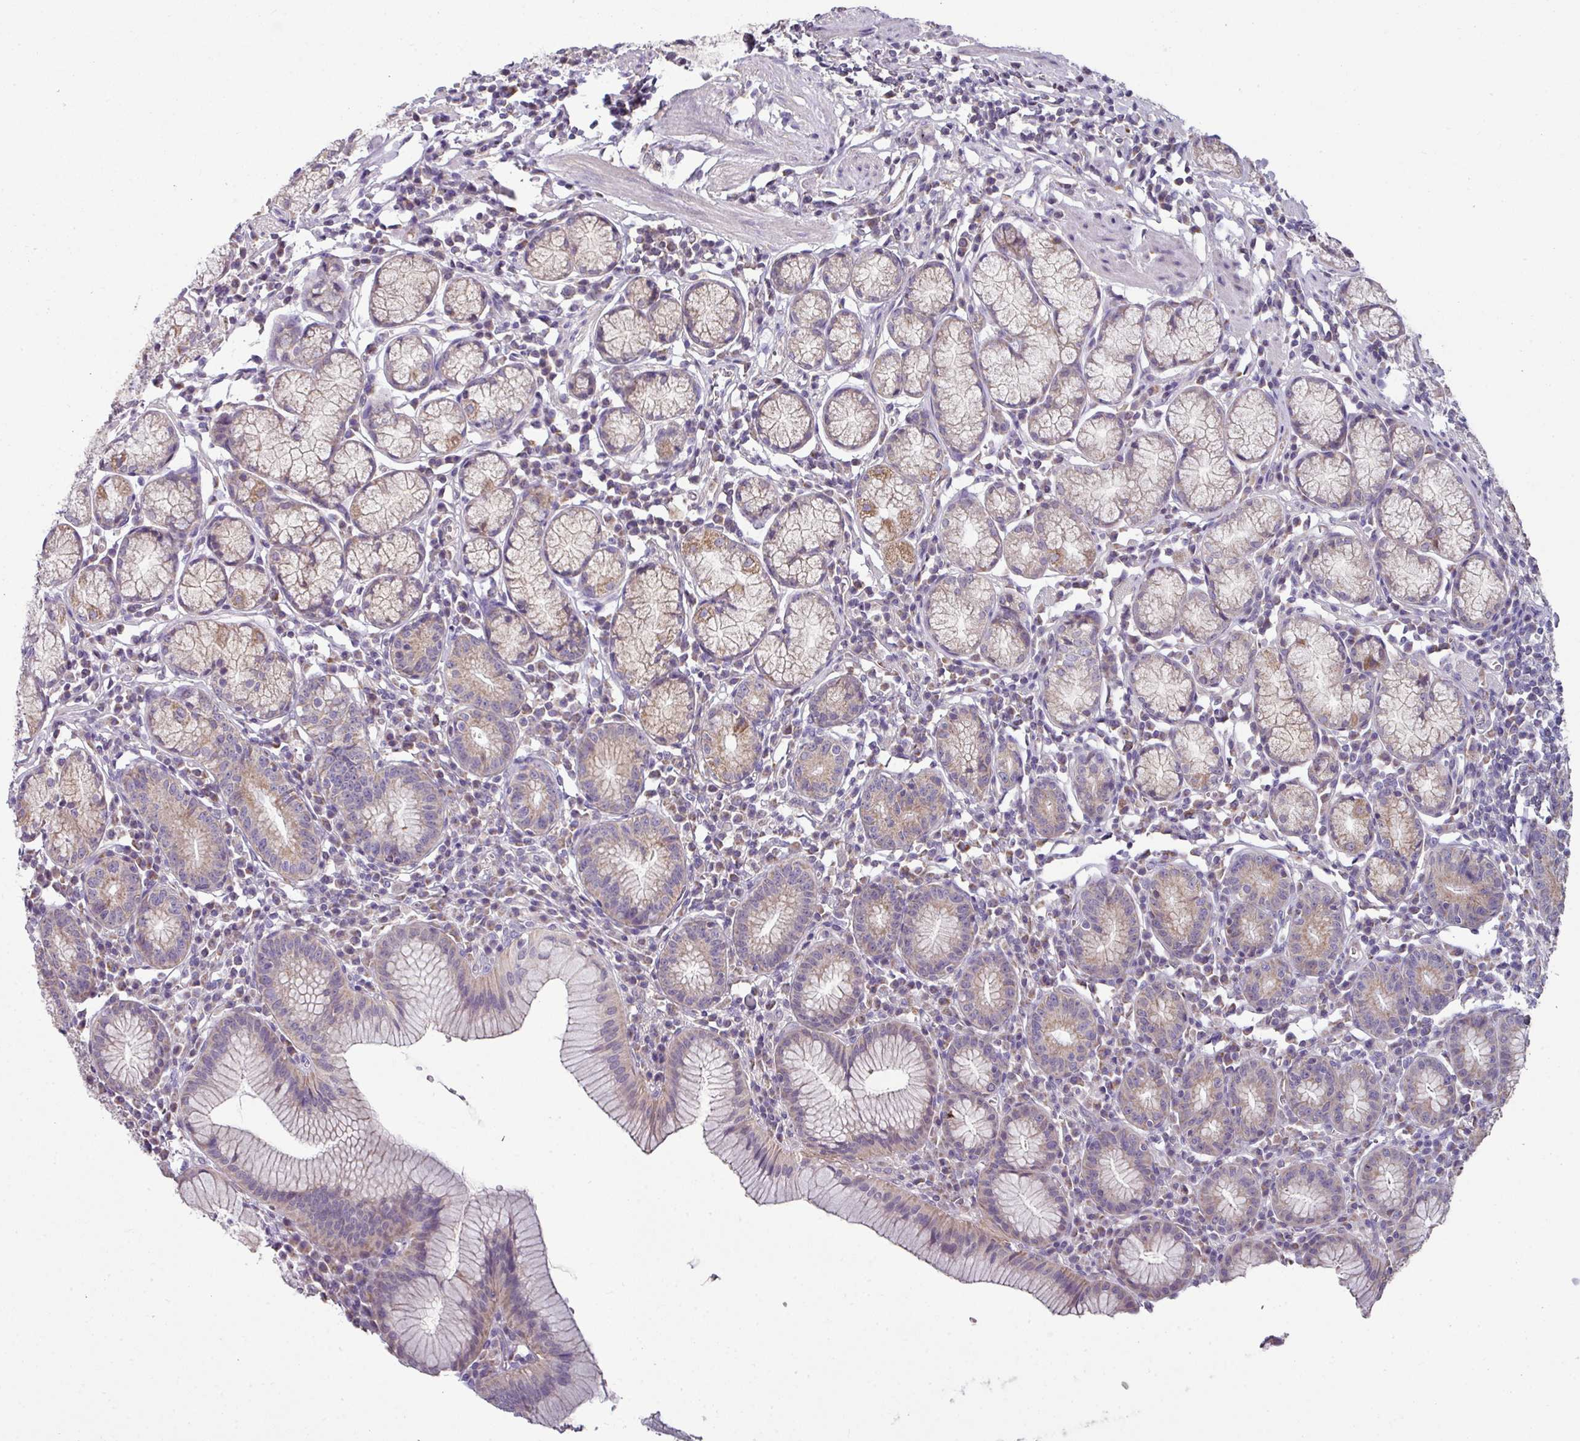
{"staining": {"intensity": "moderate", "quantity": ">75%", "location": "cytoplasmic/membranous"}, "tissue": "stomach", "cell_type": "Glandular cells", "image_type": "normal", "snomed": [{"axis": "morphology", "description": "Normal tissue, NOS"}, {"axis": "topography", "description": "Stomach"}], "caption": "Protein analysis of unremarkable stomach displays moderate cytoplasmic/membranous expression in approximately >75% of glandular cells.", "gene": "LRRC9", "patient": {"sex": "male", "age": 55}}